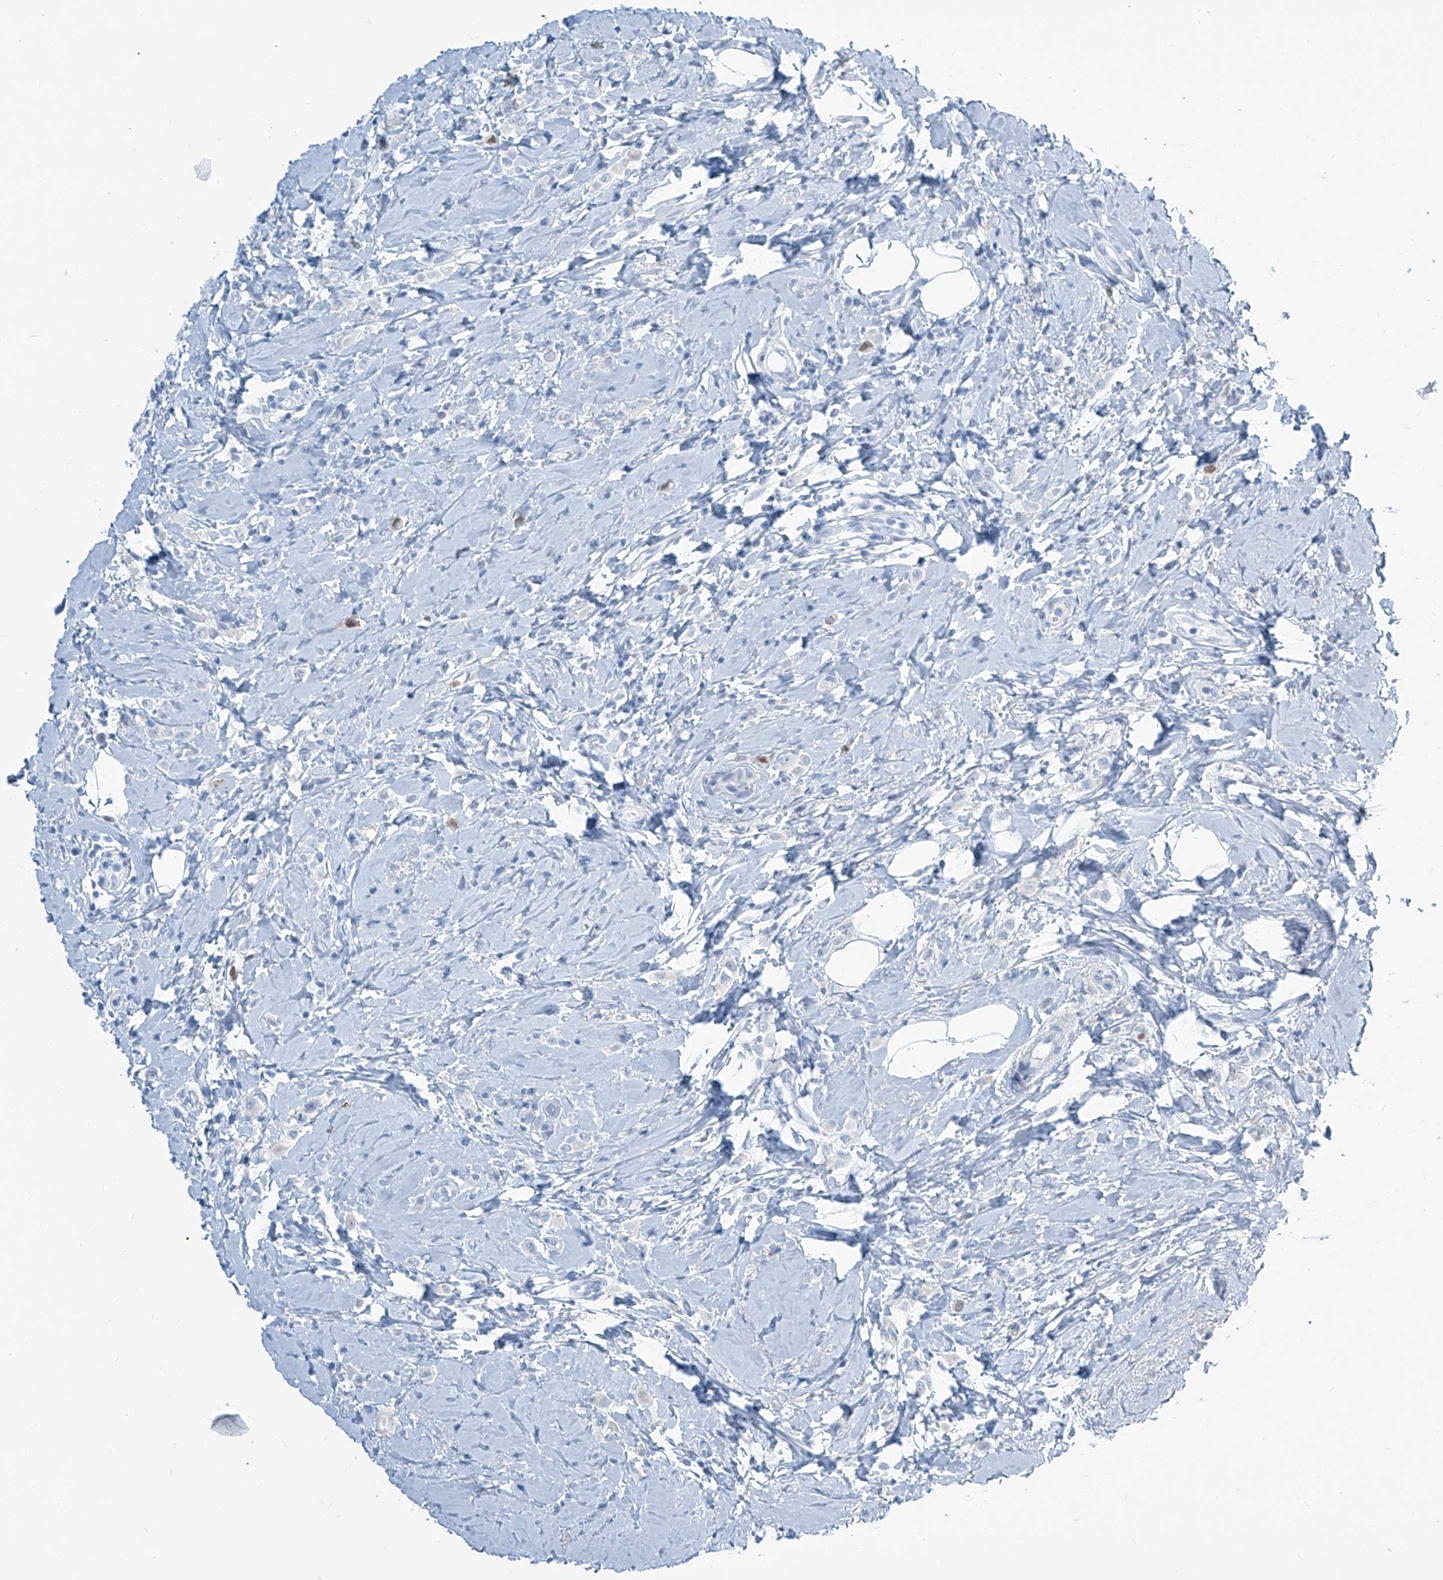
{"staining": {"intensity": "negative", "quantity": "none", "location": "none"}, "tissue": "breast cancer", "cell_type": "Tumor cells", "image_type": "cancer", "snomed": [{"axis": "morphology", "description": "Lobular carcinoma"}, {"axis": "topography", "description": "Breast"}], "caption": "Histopathology image shows no protein positivity in tumor cells of breast cancer (lobular carcinoma) tissue.", "gene": "SGO2", "patient": {"sex": "female", "age": 47}}